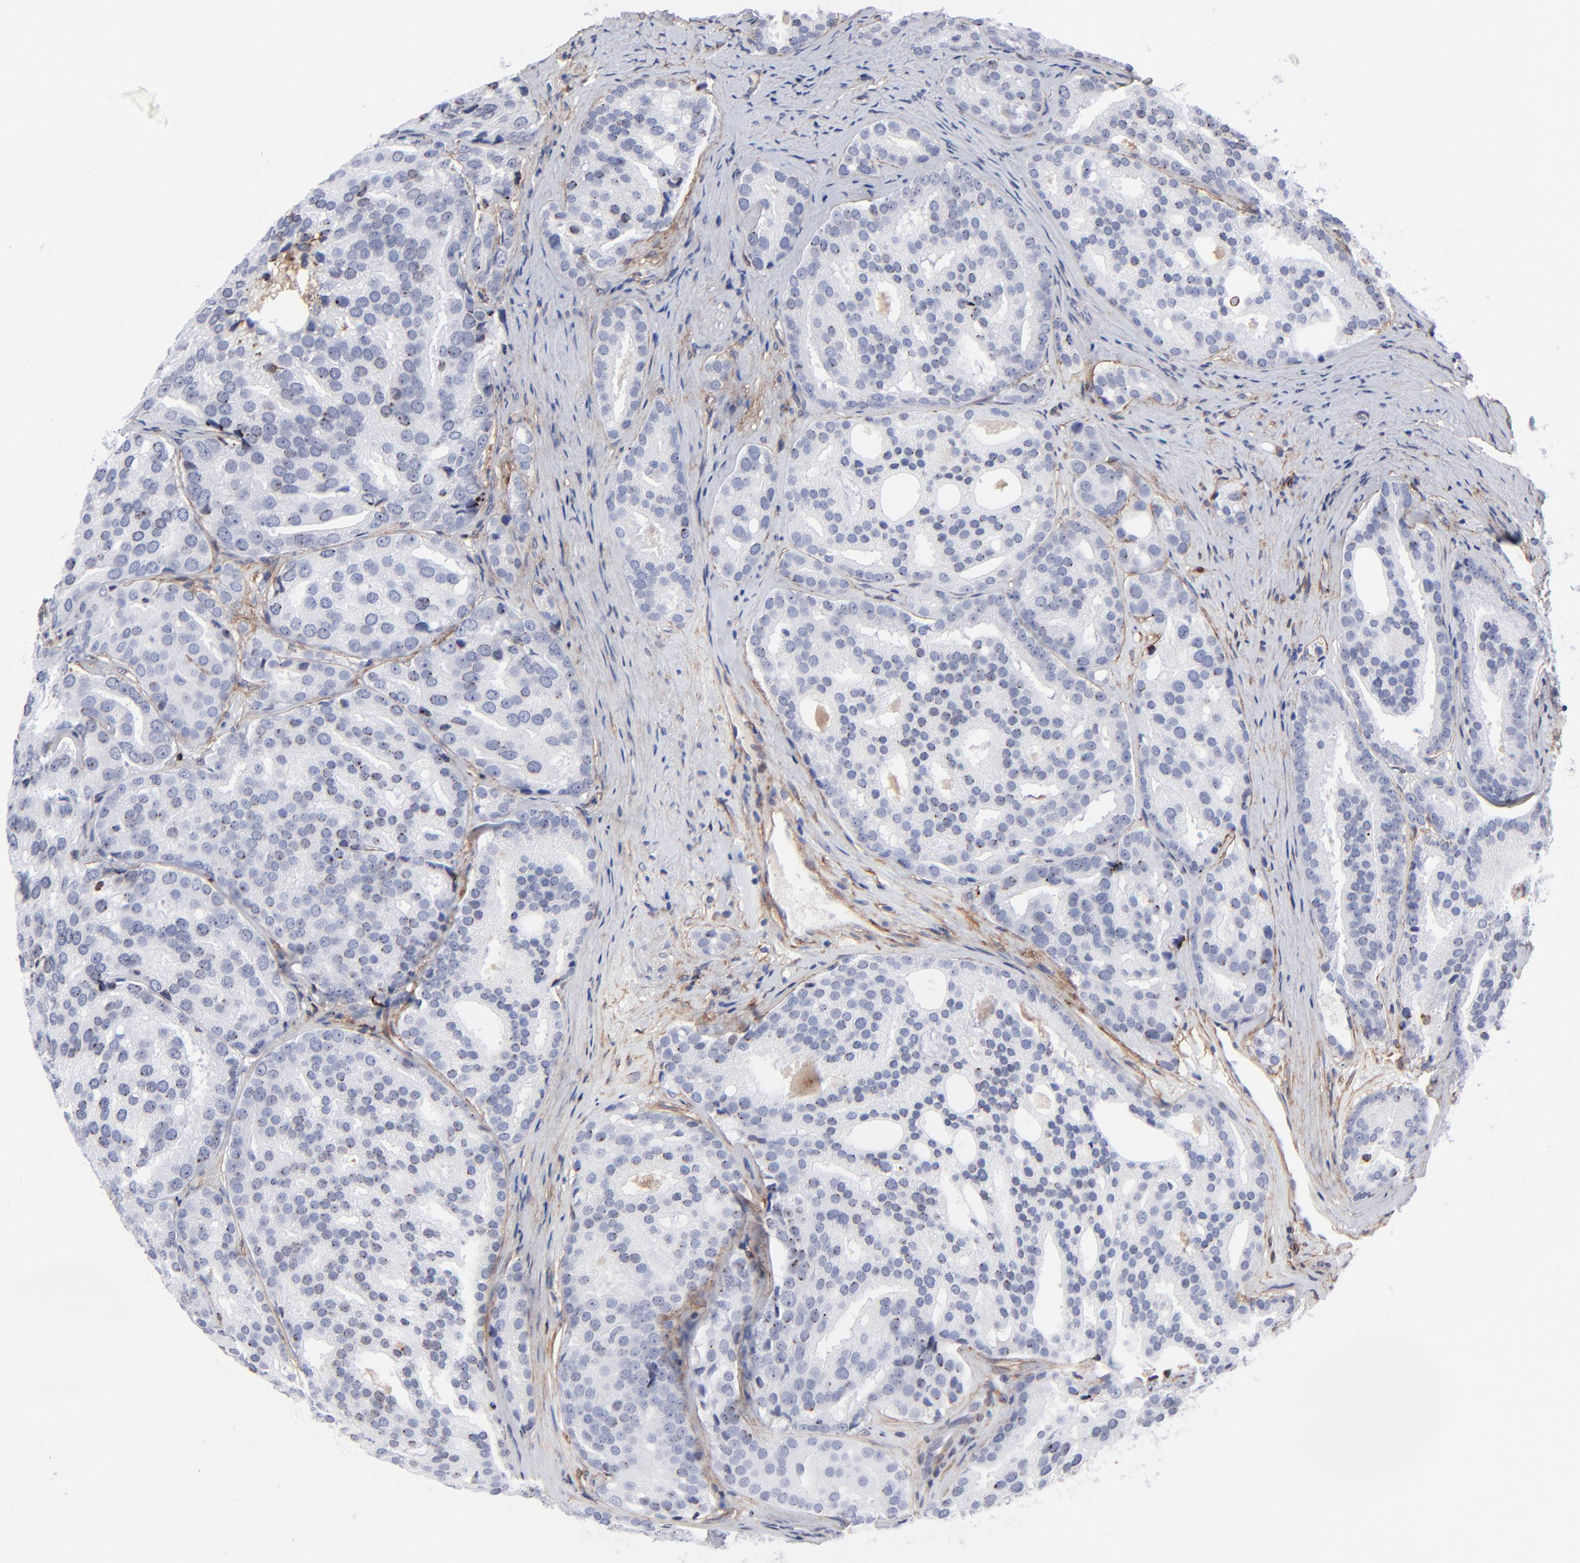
{"staining": {"intensity": "negative", "quantity": "none", "location": "none"}, "tissue": "prostate cancer", "cell_type": "Tumor cells", "image_type": "cancer", "snomed": [{"axis": "morphology", "description": "Adenocarcinoma, High grade"}, {"axis": "topography", "description": "Prostate"}], "caption": "Prostate cancer (adenocarcinoma (high-grade)) was stained to show a protein in brown. There is no significant staining in tumor cells. Brightfield microscopy of IHC stained with DAB (brown) and hematoxylin (blue), captured at high magnification.", "gene": "PDGFRB", "patient": {"sex": "male", "age": 64}}